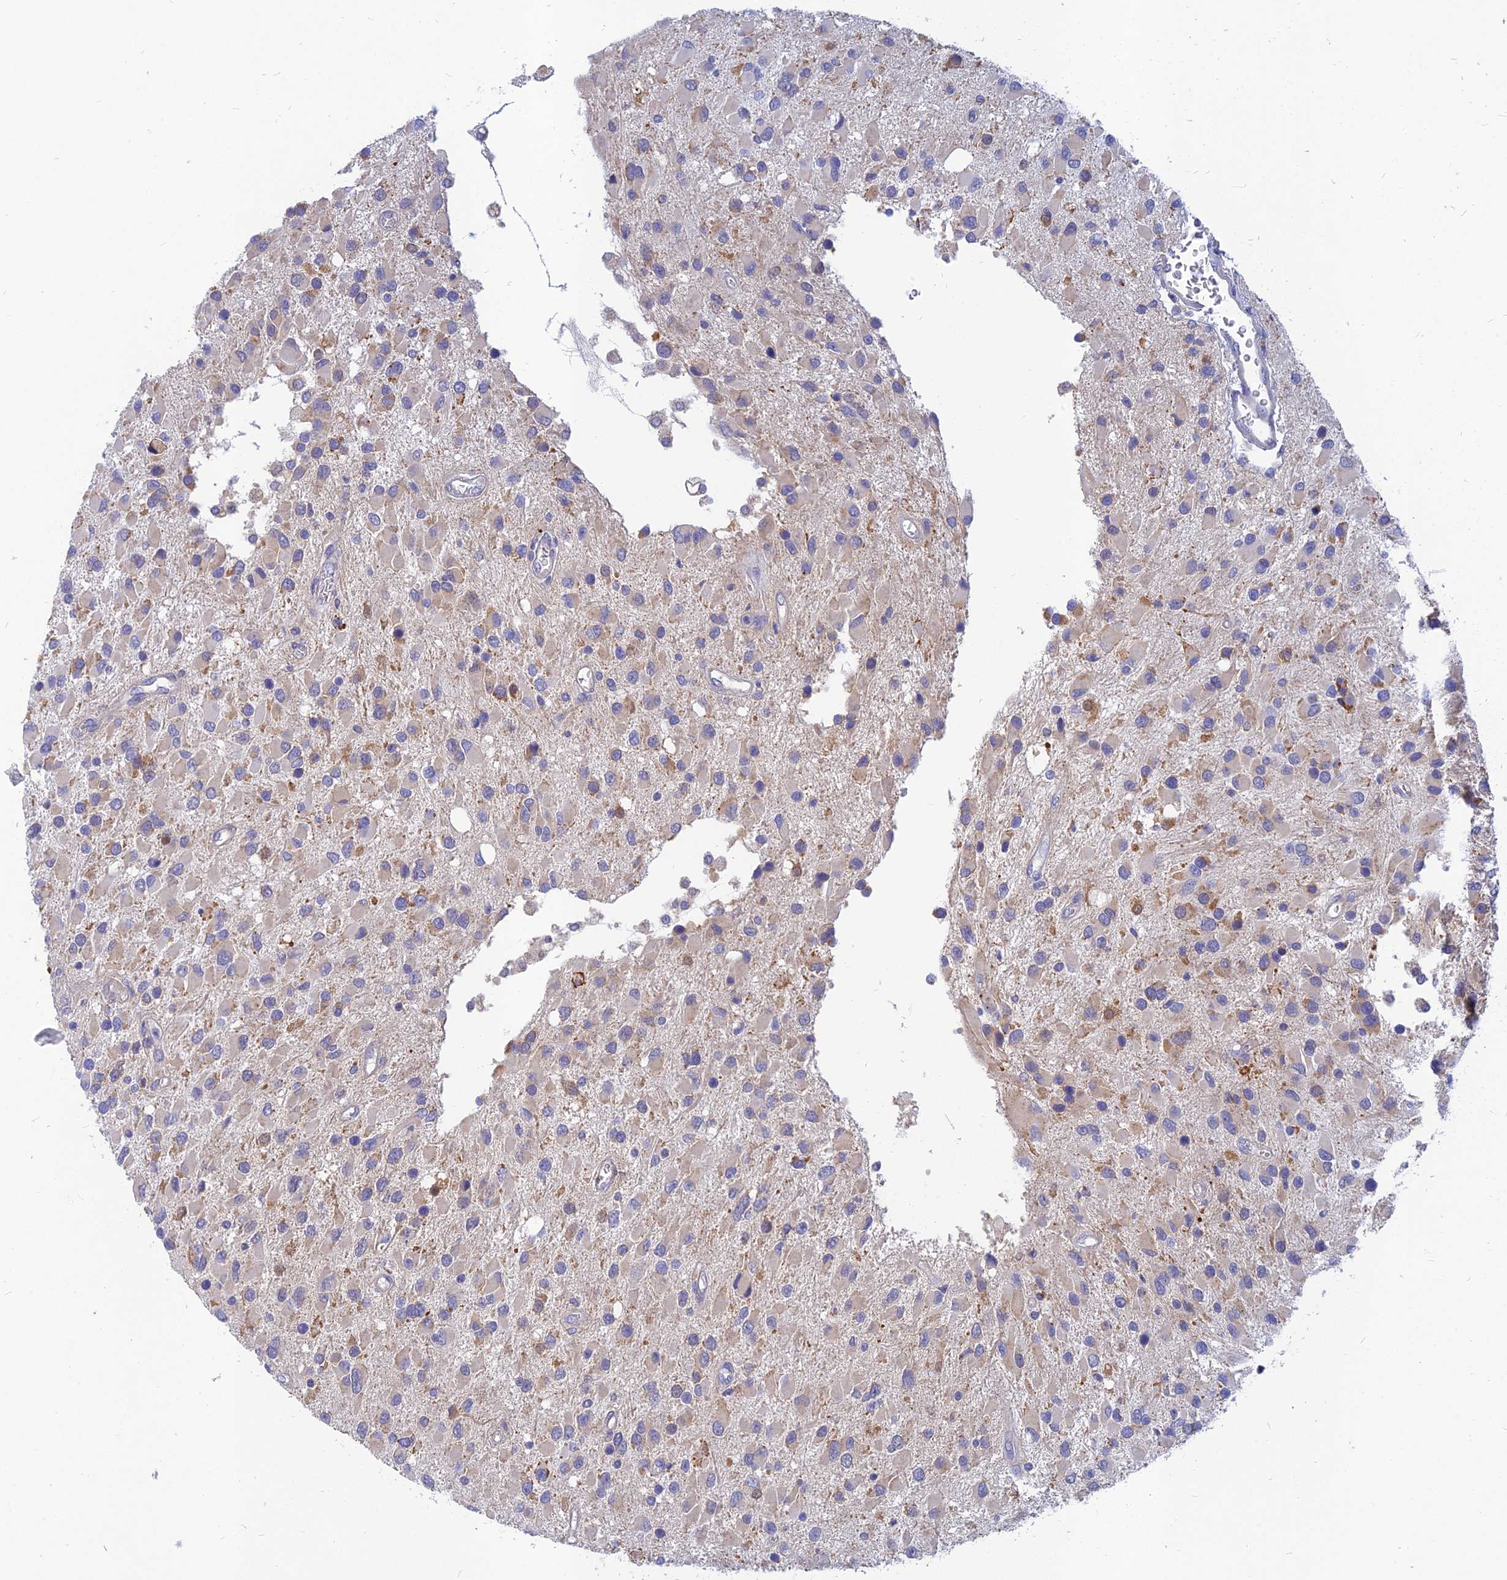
{"staining": {"intensity": "weak", "quantity": "<25%", "location": "cytoplasmic/membranous"}, "tissue": "glioma", "cell_type": "Tumor cells", "image_type": "cancer", "snomed": [{"axis": "morphology", "description": "Glioma, malignant, High grade"}, {"axis": "topography", "description": "Brain"}], "caption": "High magnification brightfield microscopy of malignant glioma (high-grade) stained with DAB (3,3'-diaminobenzidine) (brown) and counterstained with hematoxylin (blue): tumor cells show no significant staining.", "gene": "CACNA1B", "patient": {"sex": "male", "age": 53}}